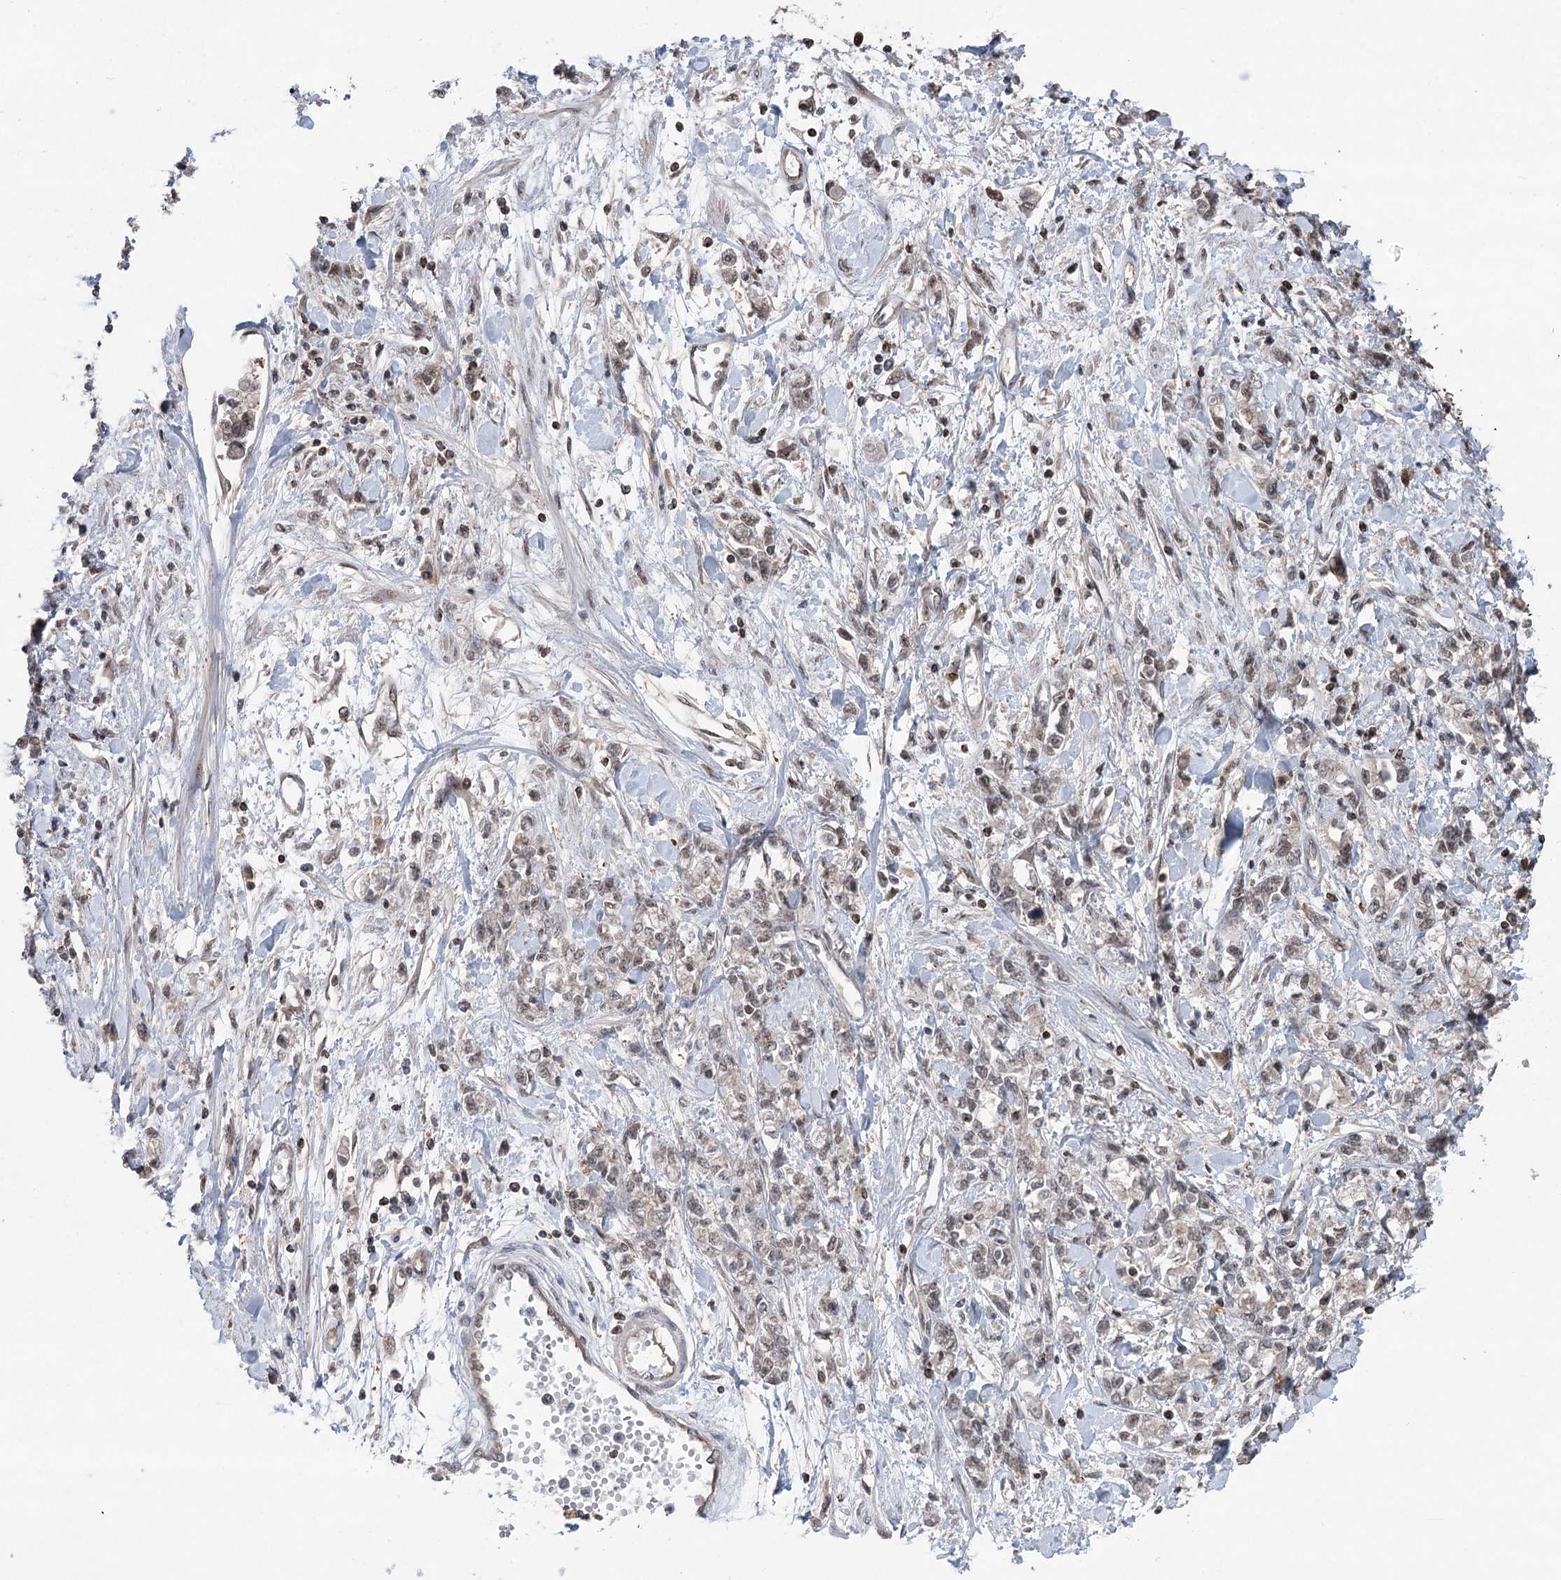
{"staining": {"intensity": "weak", "quantity": ">75%", "location": "nuclear"}, "tissue": "stomach cancer", "cell_type": "Tumor cells", "image_type": "cancer", "snomed": [{"axis": "morphology", "description": "Adenocarcinoma, NOS"}, {"axis": "topography", "description": "Stomach"}], "caption": "High-power microscopy captured an immunohistochemistry (IHC) micrograph of stomach cancer, revealing weak nuclear expression in about >75% of tumor cells.", "gene": "CCSER2", "patient": {"sex": "female", "age": 76}}